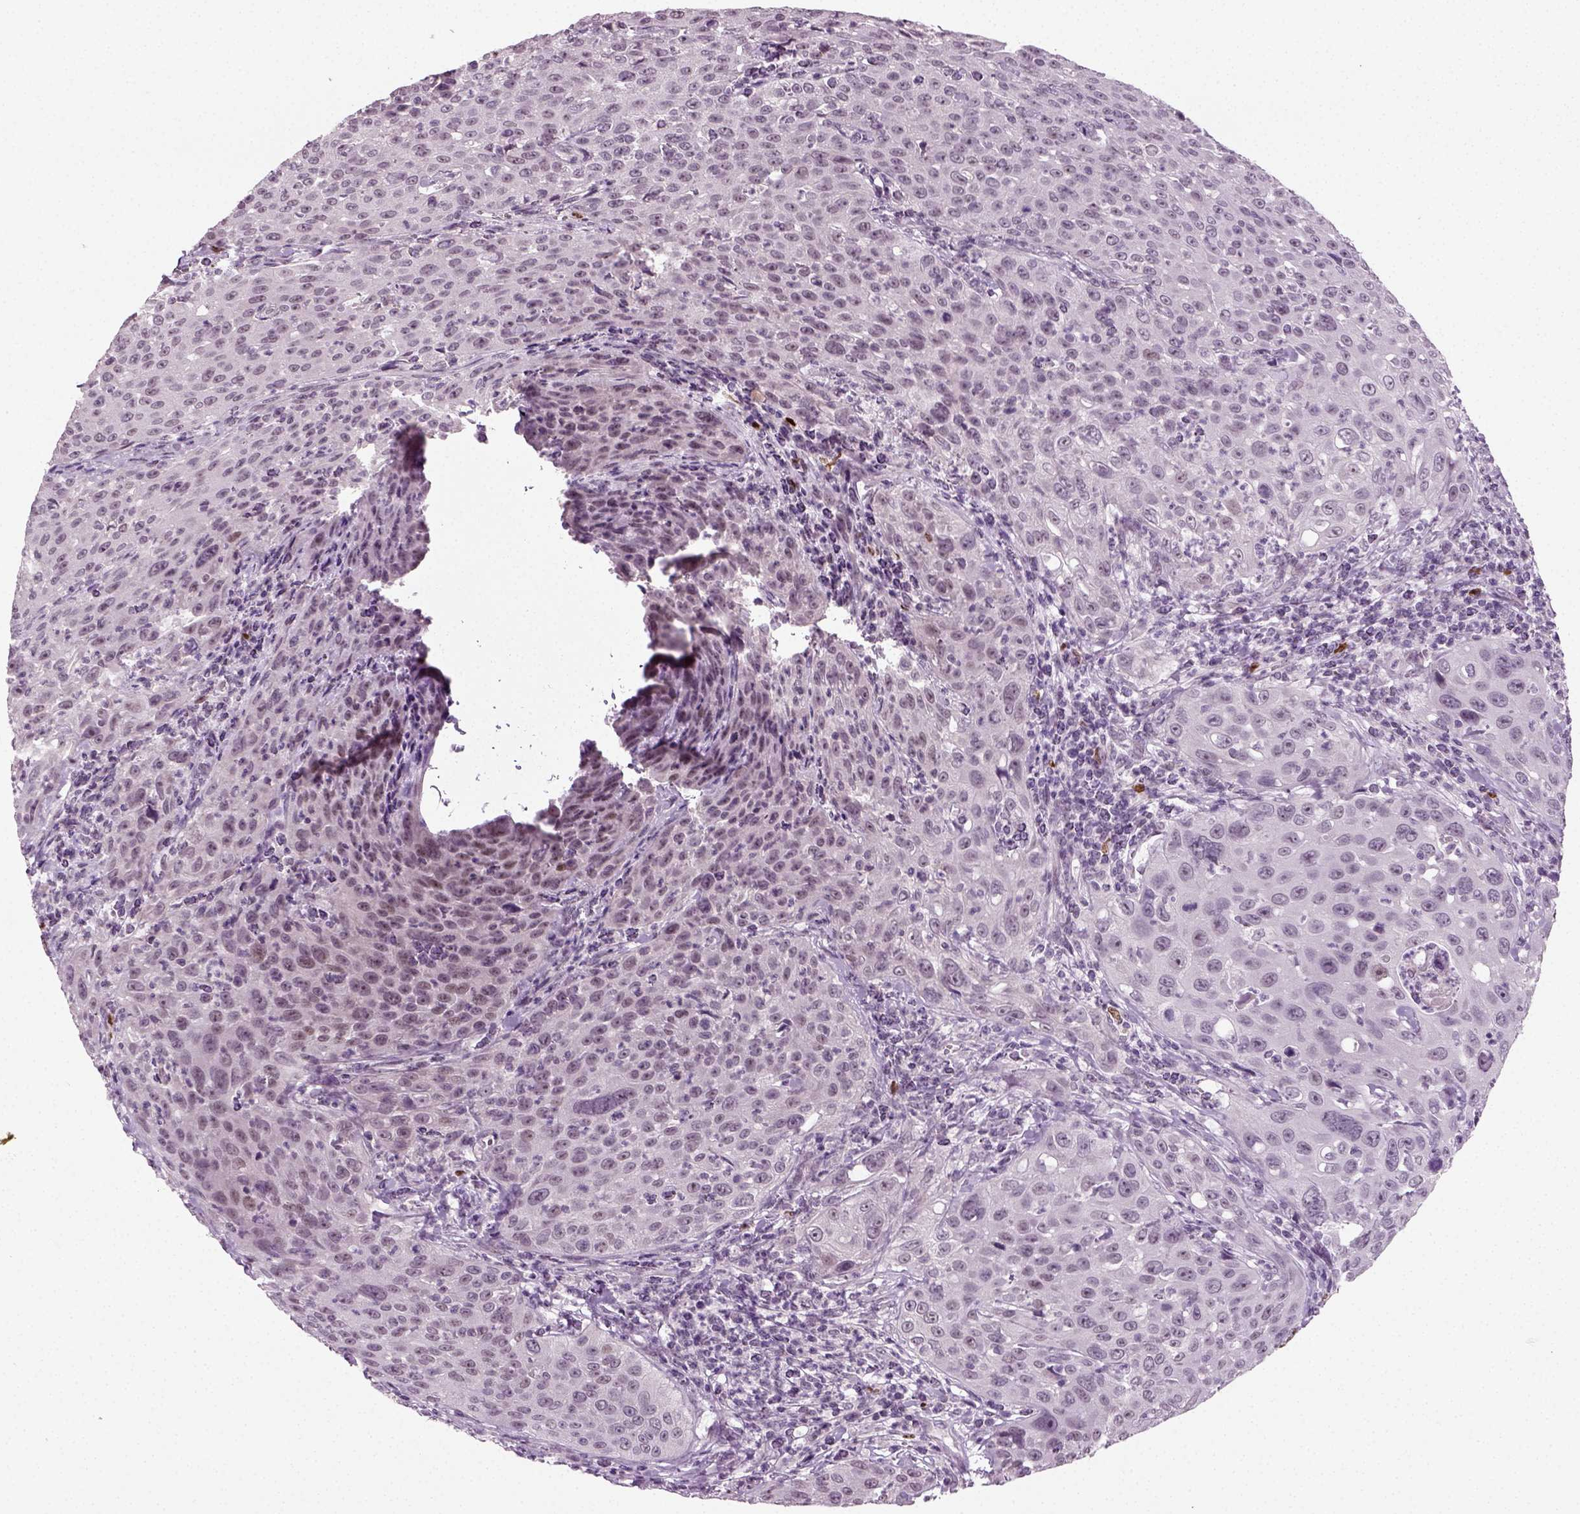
{"staining": {"intensity": "negative", "quantity": "none", "location": "none"}, "tissue": "cervical cancer", "cell_type": "Tumor cells", "image_type": "cancer", "snomed": [{"axis": "morphology", "description": "Squamous cell carcinoma, NOS"}, {"axis": "topography", "description": "Cervix"}], "caption": "Micrograph shows no significant protein expression in tumor cells of cervical cancer.", "gene": "SYNGAP1", "patient": {"sex": "female", "age": 26}}